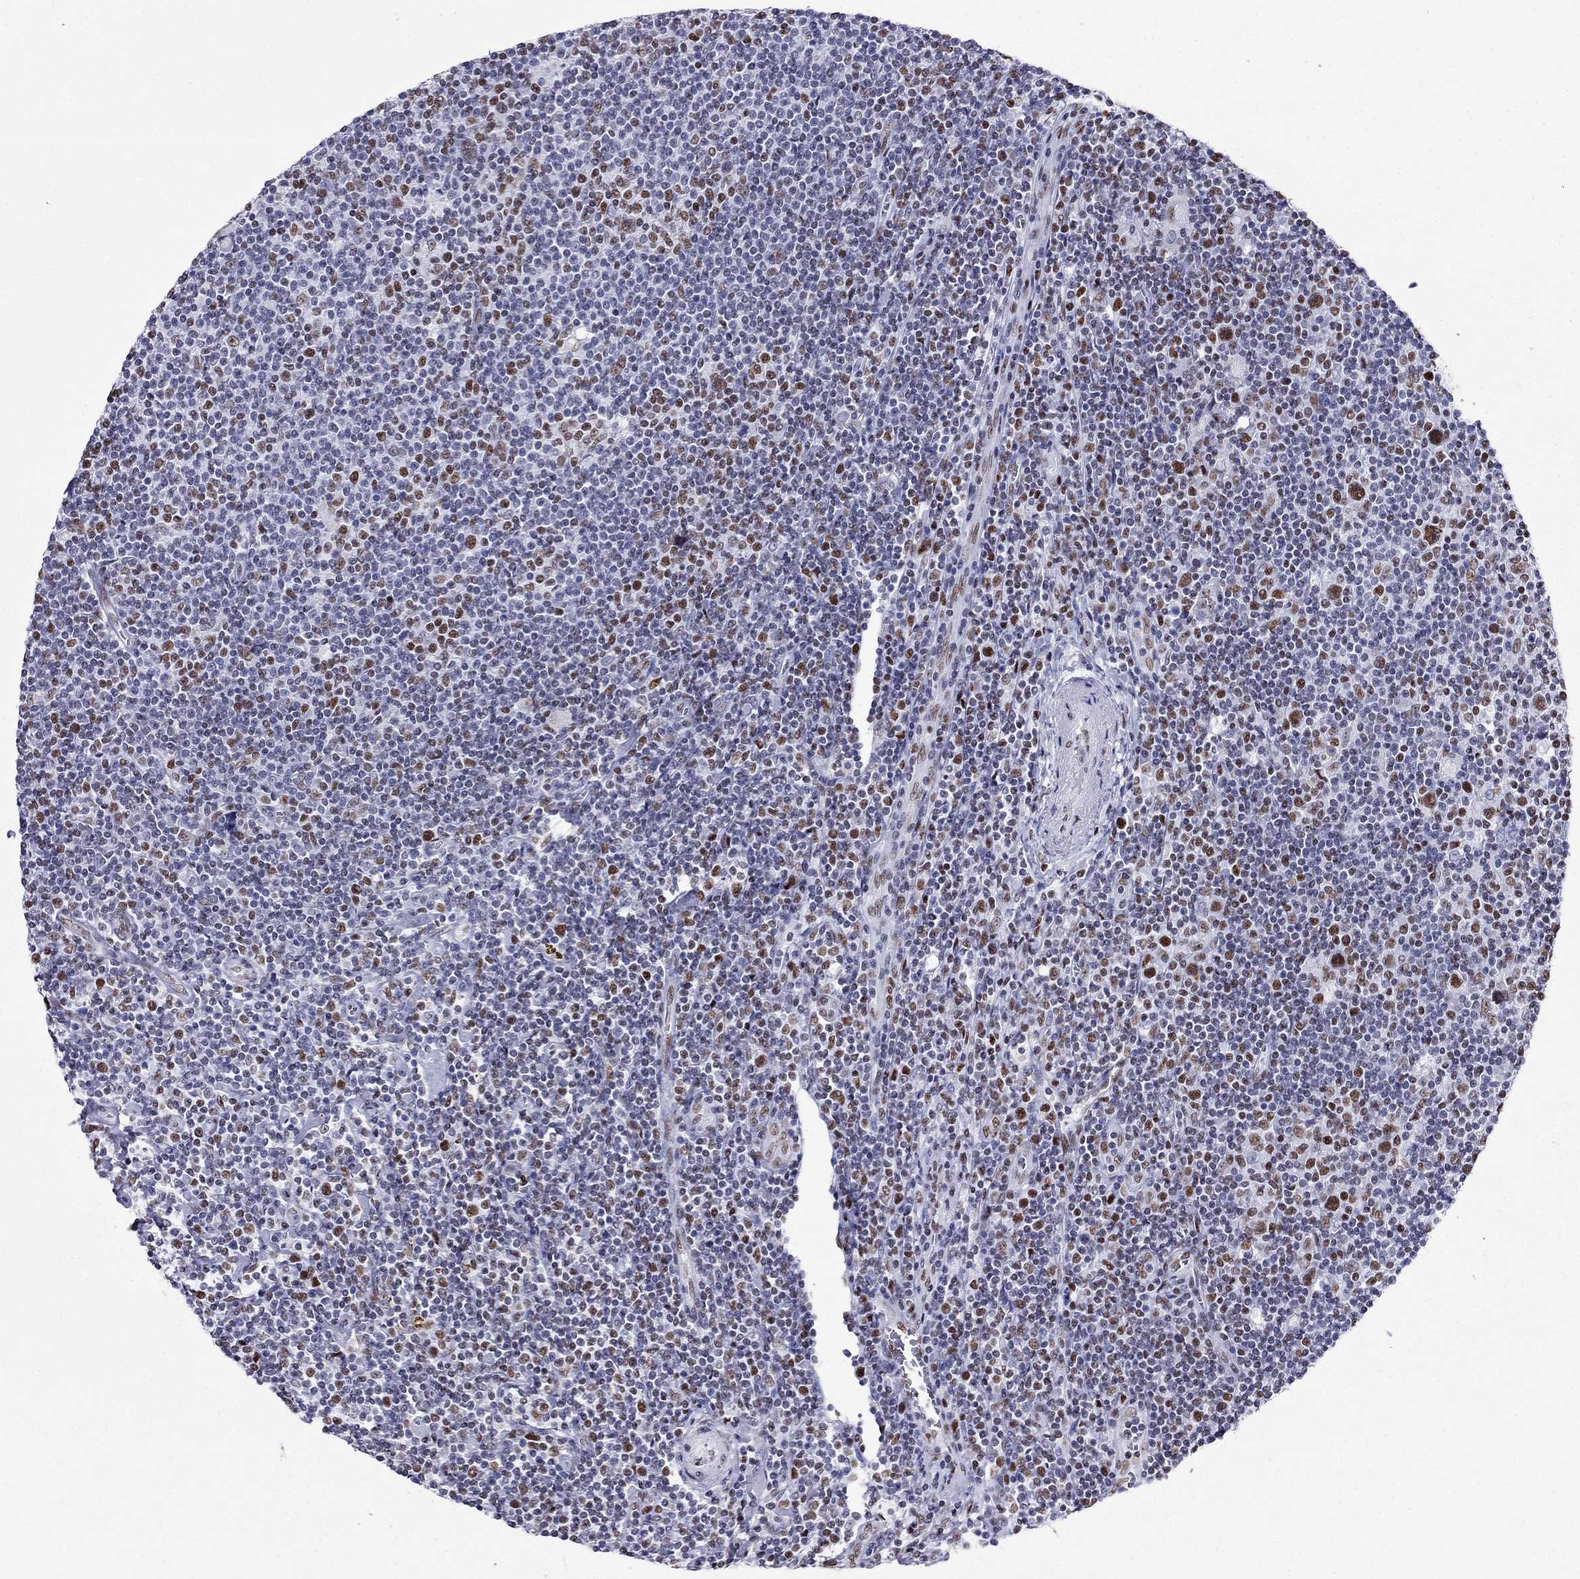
{"staining": {"intensity": "strong", "quantity": "25%-75%", "location": "nuclear"}, "tissue": "lymphoma", "cell_type": "Tumor cells", "image_type": "cancer", "snomed": [{"axis": "morphology", "description": "Hodgkin's disease, NOS"}, {"axis": "topography", "description": "Lymph node"}], "caption": "Immunohistochemistry (IHC) micrograph of neoplastic tissue: human Hodgkin's disease stained using IHC shows high levels of strong protein expression localized specifically in the nuclear of tumor cells, appearing as a nuclear brown color.", "gene": "PPM1G", "patient": {"sex": "male", "age": 40}}